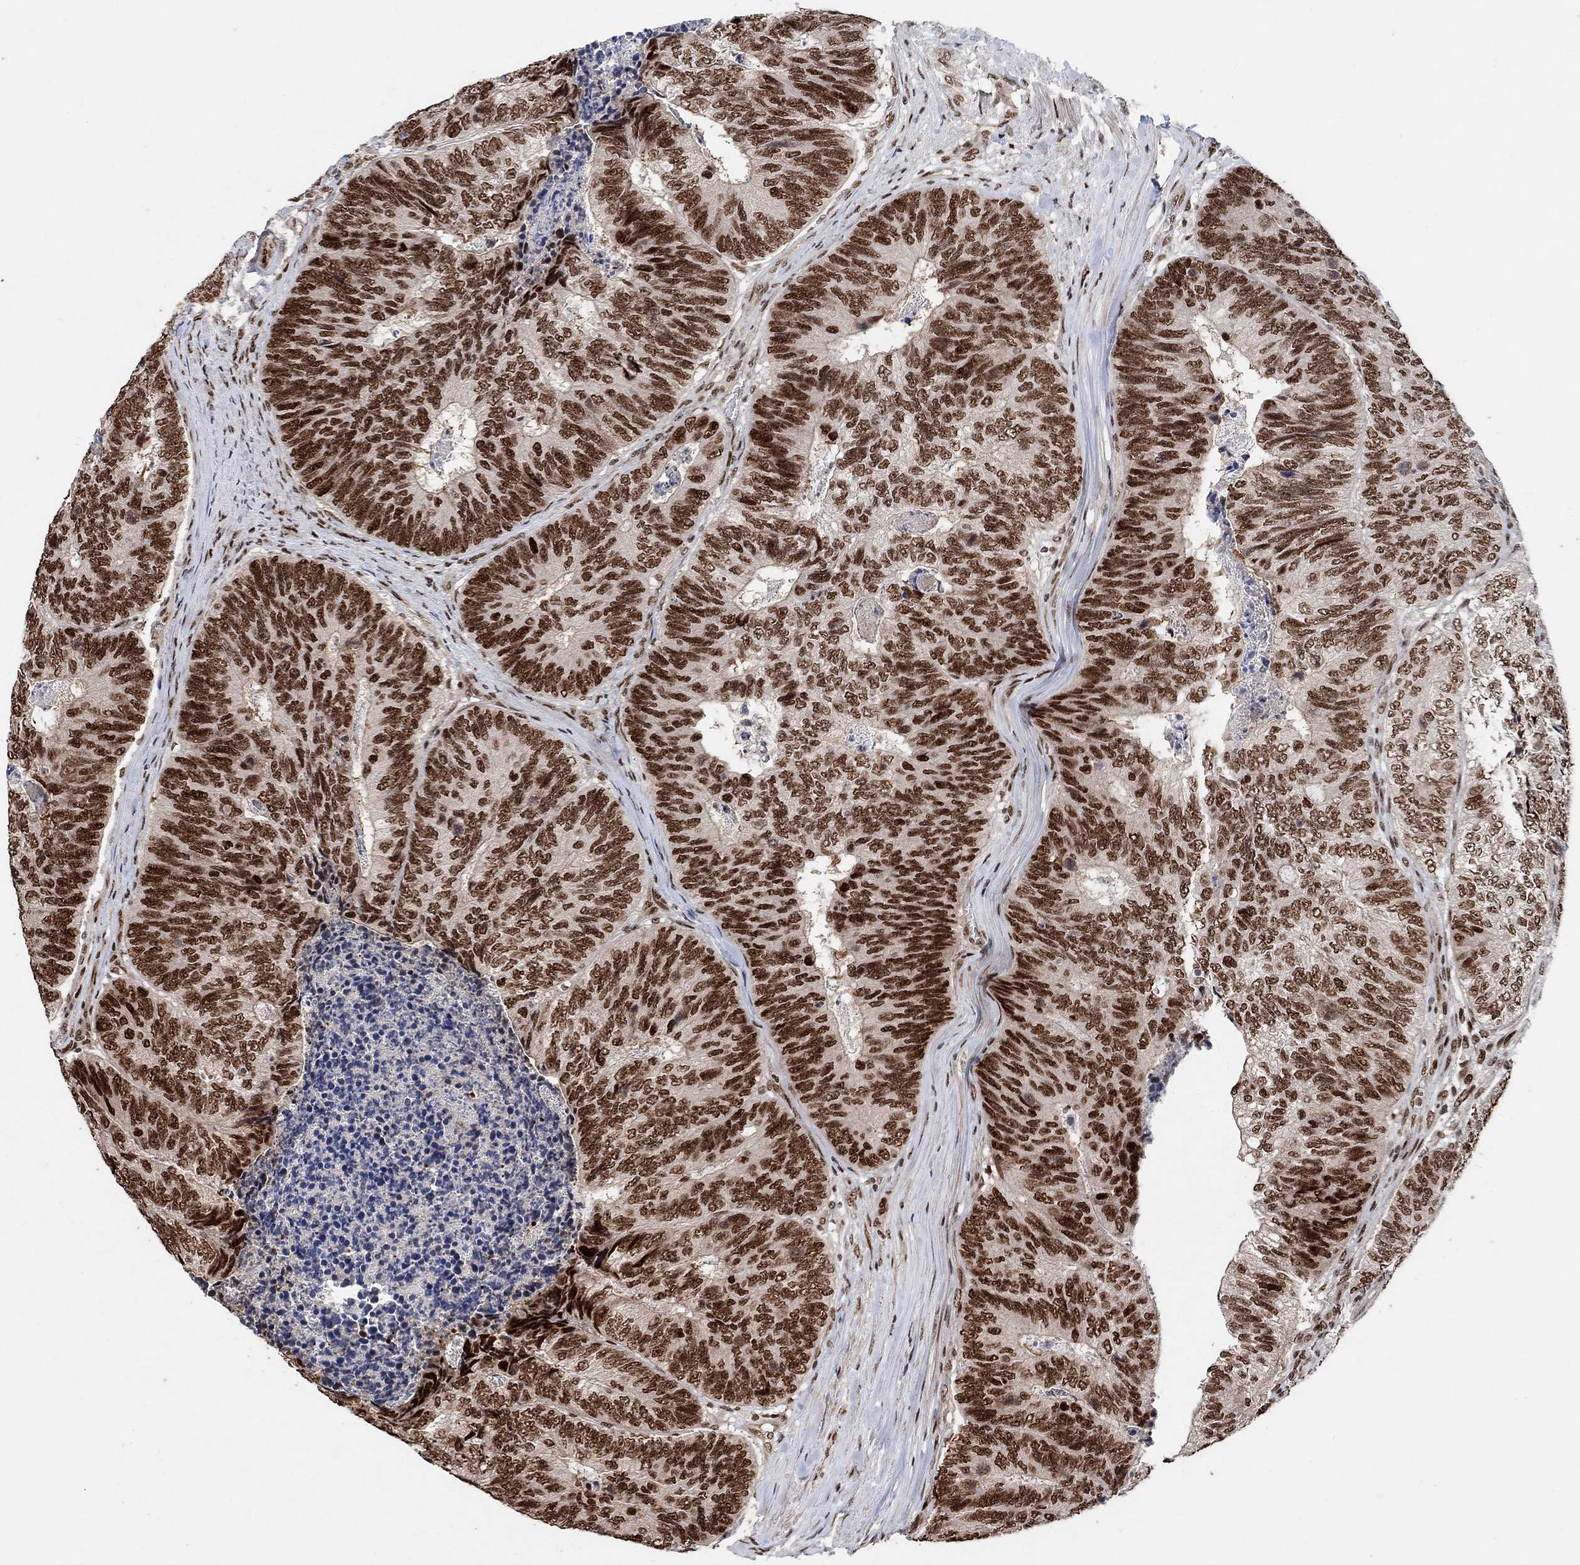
{"staining": {"intensity": "strong", "quantity": ">75%", "location": "nuclear"}, "tissue": "colorectal cancer", "cell_type": "Tumor cells", "image_type": "cancer", "snomed": [{"axis": "morphology", "description": "Adenocarcinoma, NOS"}, {"axis": "topography", "description": "Colon"}], "caption": "Adenocarcinoma (colorectal) stained with a brown dye demonstrates strong nuclear positive staining in approximately >75% of tumor cells.", "gene": "E4F1", "patient": {"sex": "female", "age": 67}}